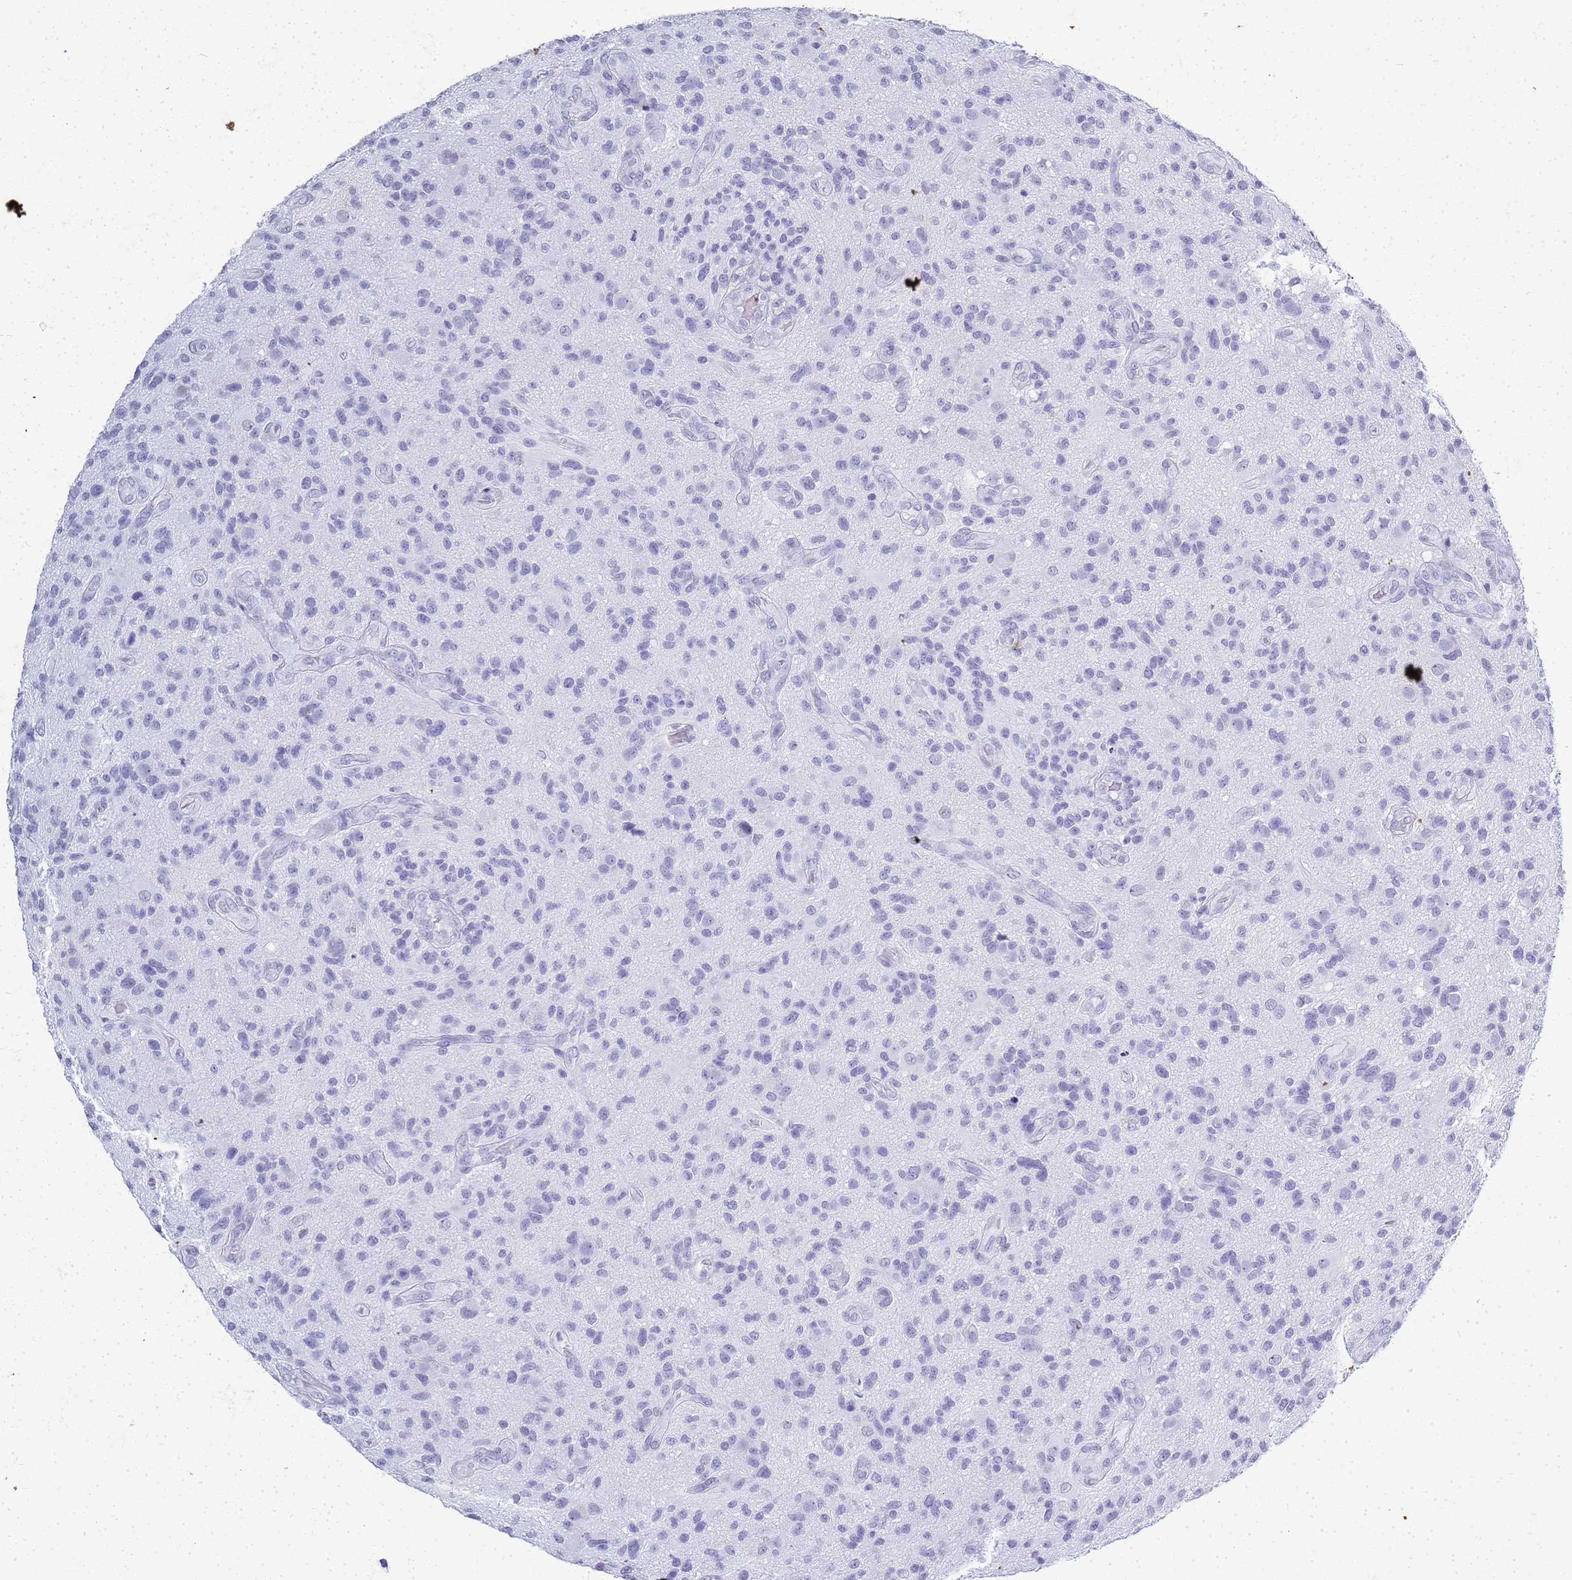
{"staining": {"intensity": "negative", "quantity": "none", "location": "none"}, "tissue": "glioma", "cell_type": "Tumor cells", "image_type": "cancer", "snomed": [{"axis": "morphology", "description": "Glioma, malignant, High grade"}, {"axis": "topography", "description": "Brain"}], "caption": "Tumor cells show no significant expression in malignant high-grade glioma.", "gene": "SLC7A9", "patient": {"sex": "male", "age": 47}}